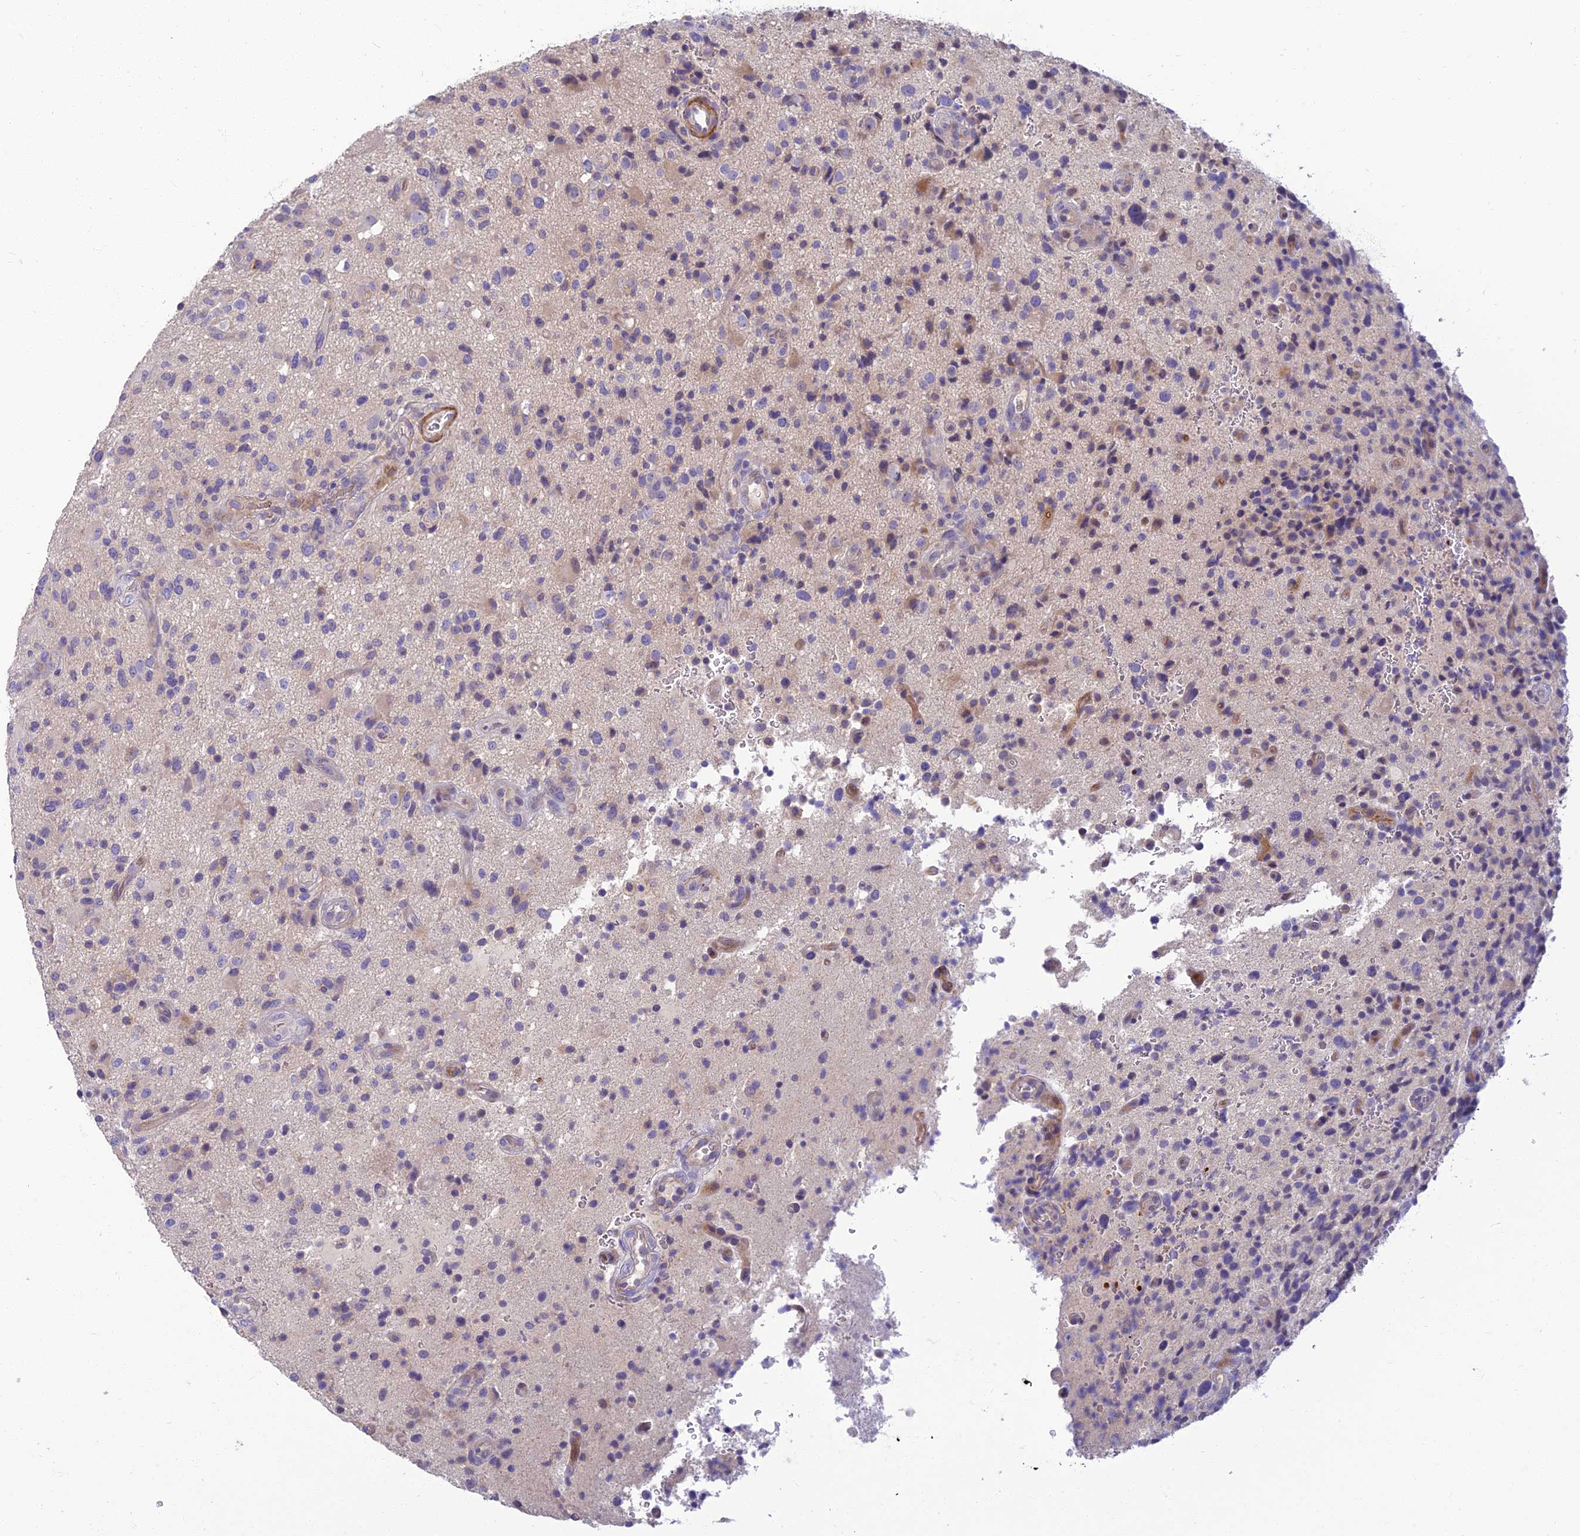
{"staining": {"intensity": "negative", "quantity": "none", "location": "none"}, "tissue": "glioma", "cell_type": "Tumor cells", "image_type": "cancer", "snomed": [{"axis": "morphology", "description": "Glioma, malignant, High grade"}, {"axis": "topography", "description": "Brain"}], "caption": "Immunohistochemistry (IHC) micrograph of human malignant high-grade glioma stained for a protein (brown), which reveals no positivity in tumor cells.", "gene": "CLIP4", "patient": {"sex": "male", "age": 47}}